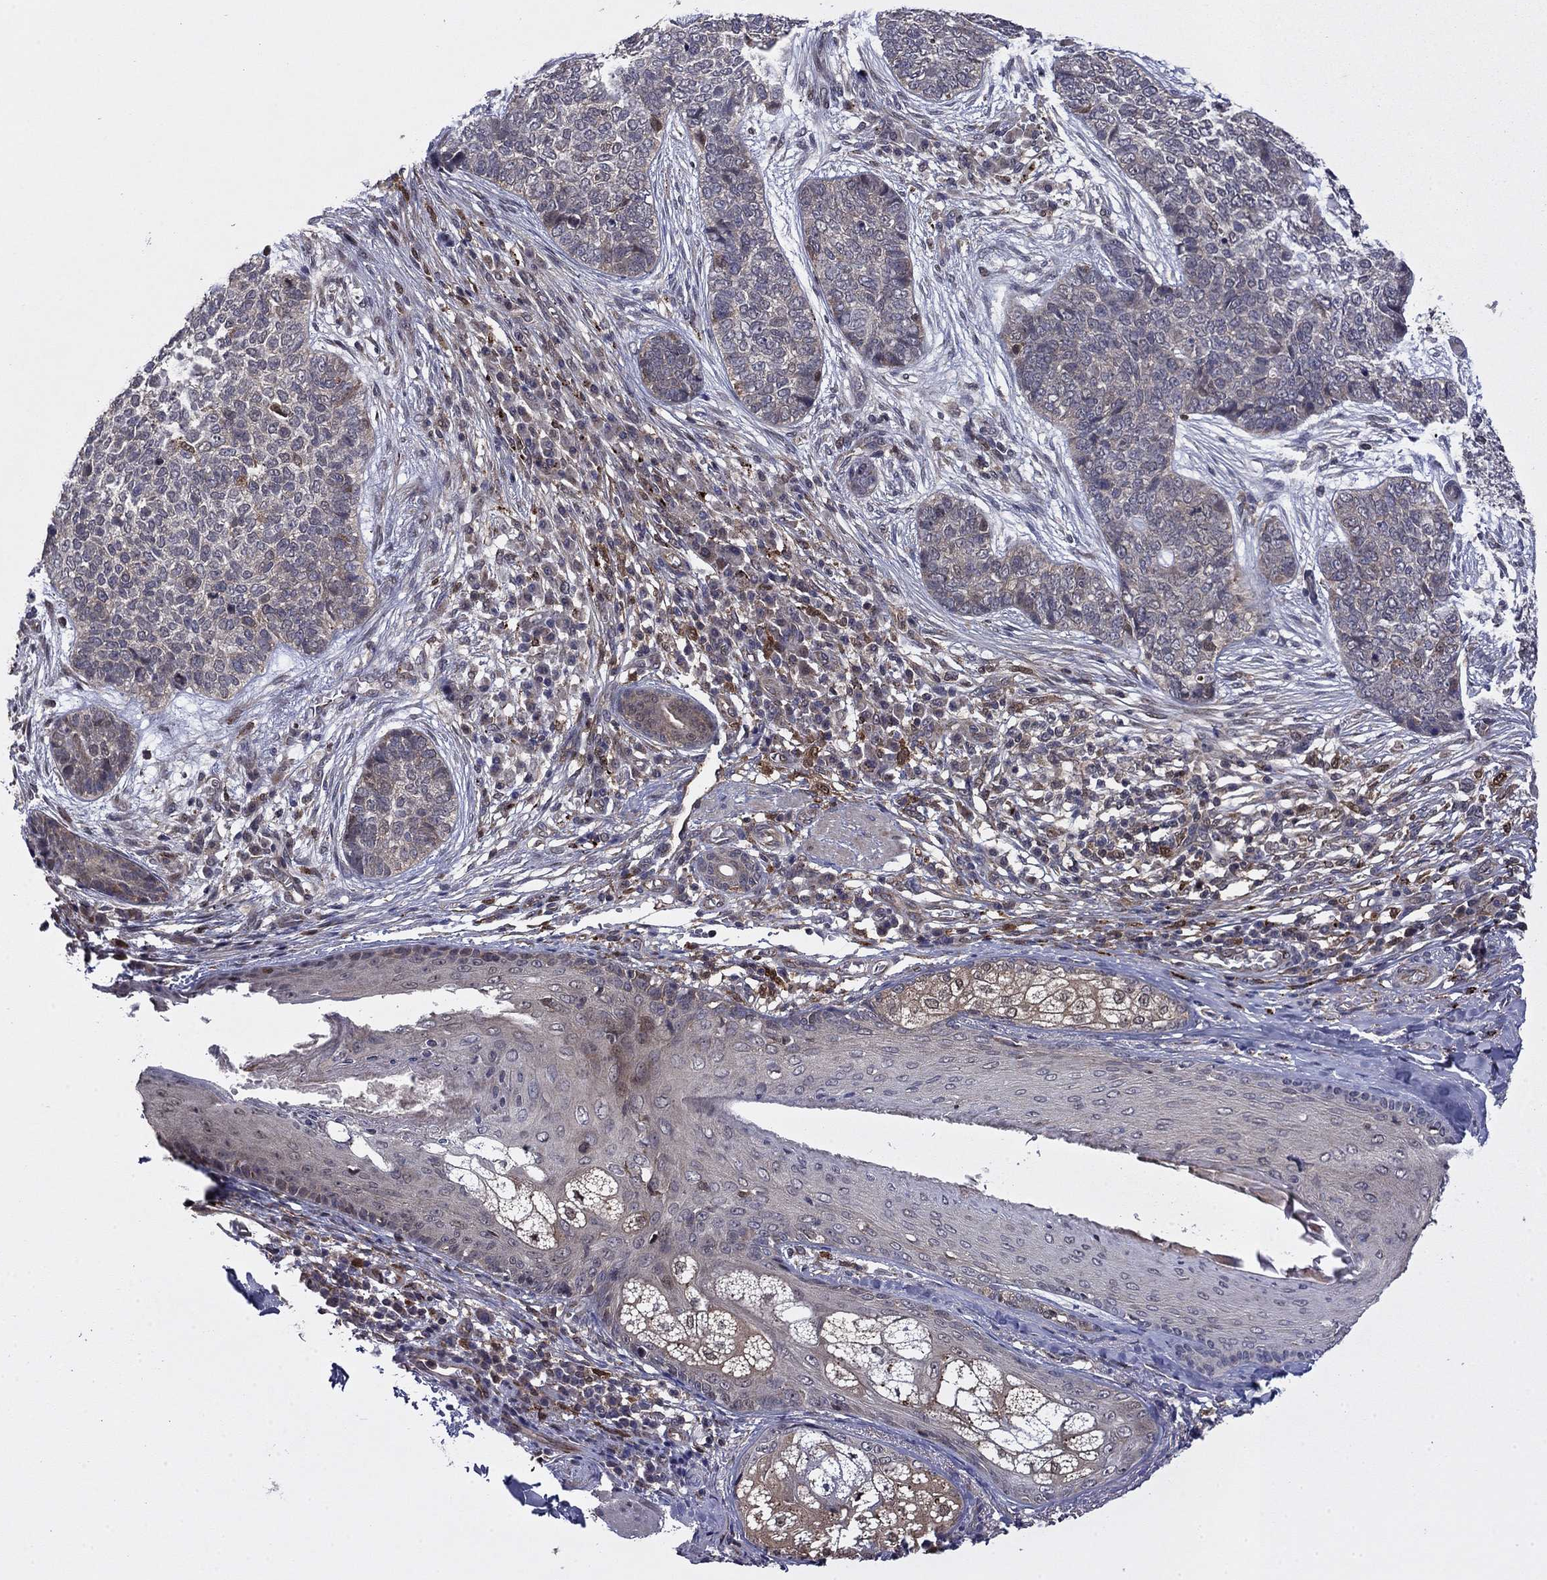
{"staining": {"intensity": "negative", "quantity": "none", "location": "none"}, "tissue": "skin cancer", "cell_type": "Tumor cells", "image_type": "cancer", "snomed": [{"axis": "morphology", "description": "Basal cell carcinoma"}, {"axis": "topography", "description": "Skin"}], "caption": "This is an immunohistochemistry (IHC) photomicrograph of skin cancer (basal cell carcinoma). There is no staining in tumor cells.", "gene": "TPMT", "patient": {"sex": "female", "age": 69}}